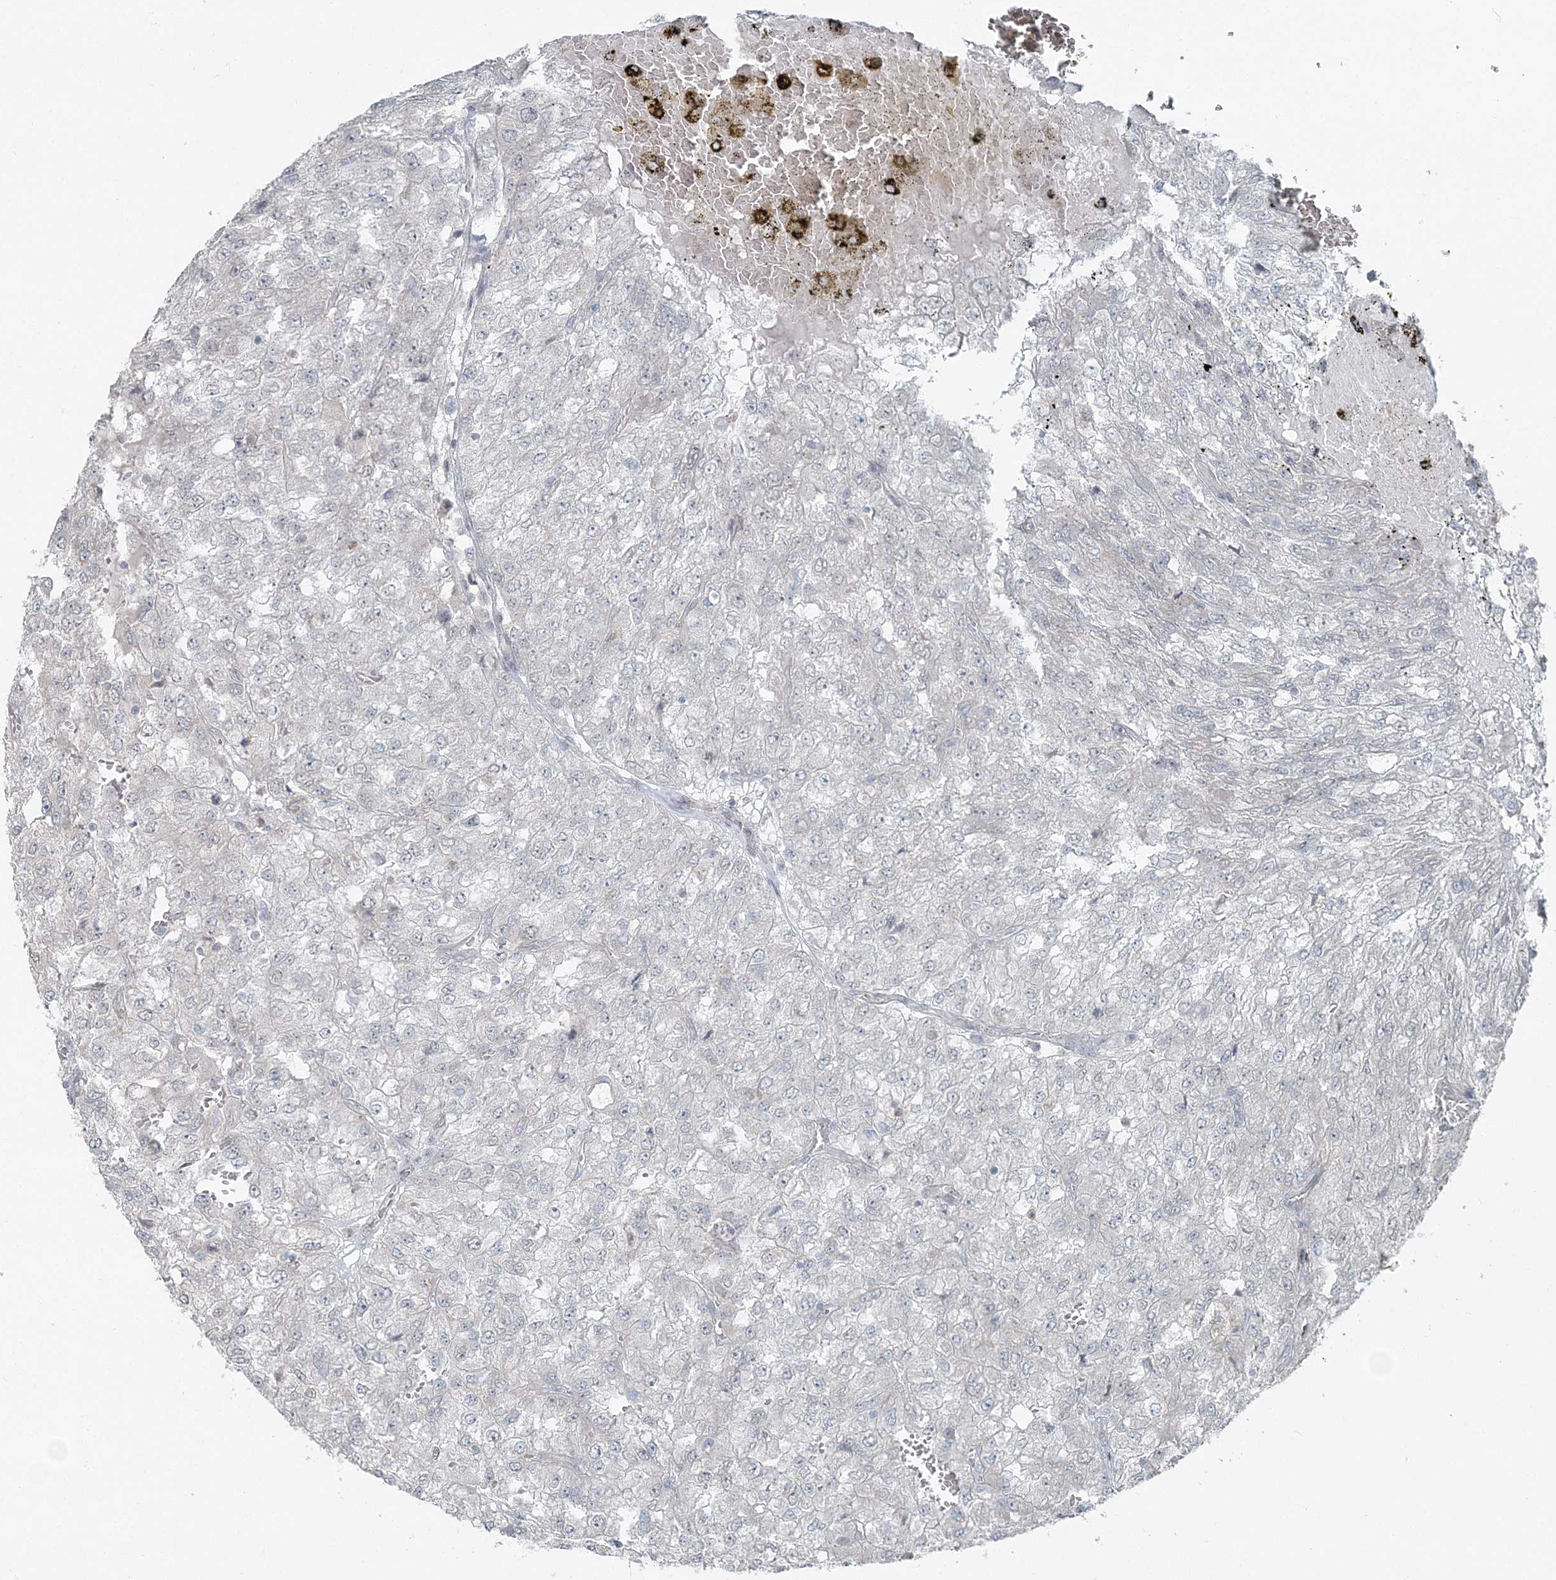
{"staining": {"intensity": "negative", "quantity": "none", "location": "none"}, "tissue": "renal cancer", "cell_type": "Tumor cells", "image_type": "cancer", "snomed": [{"axis": "morphology", "description": "Adenocarcinoma, NOS"}, {"axis": "topography", "description": "Kidney"}], "caption": "This is a histopathology image of immunohistochemistry staining of adenocarcinoma (renal), which shows no positivity in tumor cells.", "gene": "FBXL17", "patient": {"sex": "female", "age": 54}}